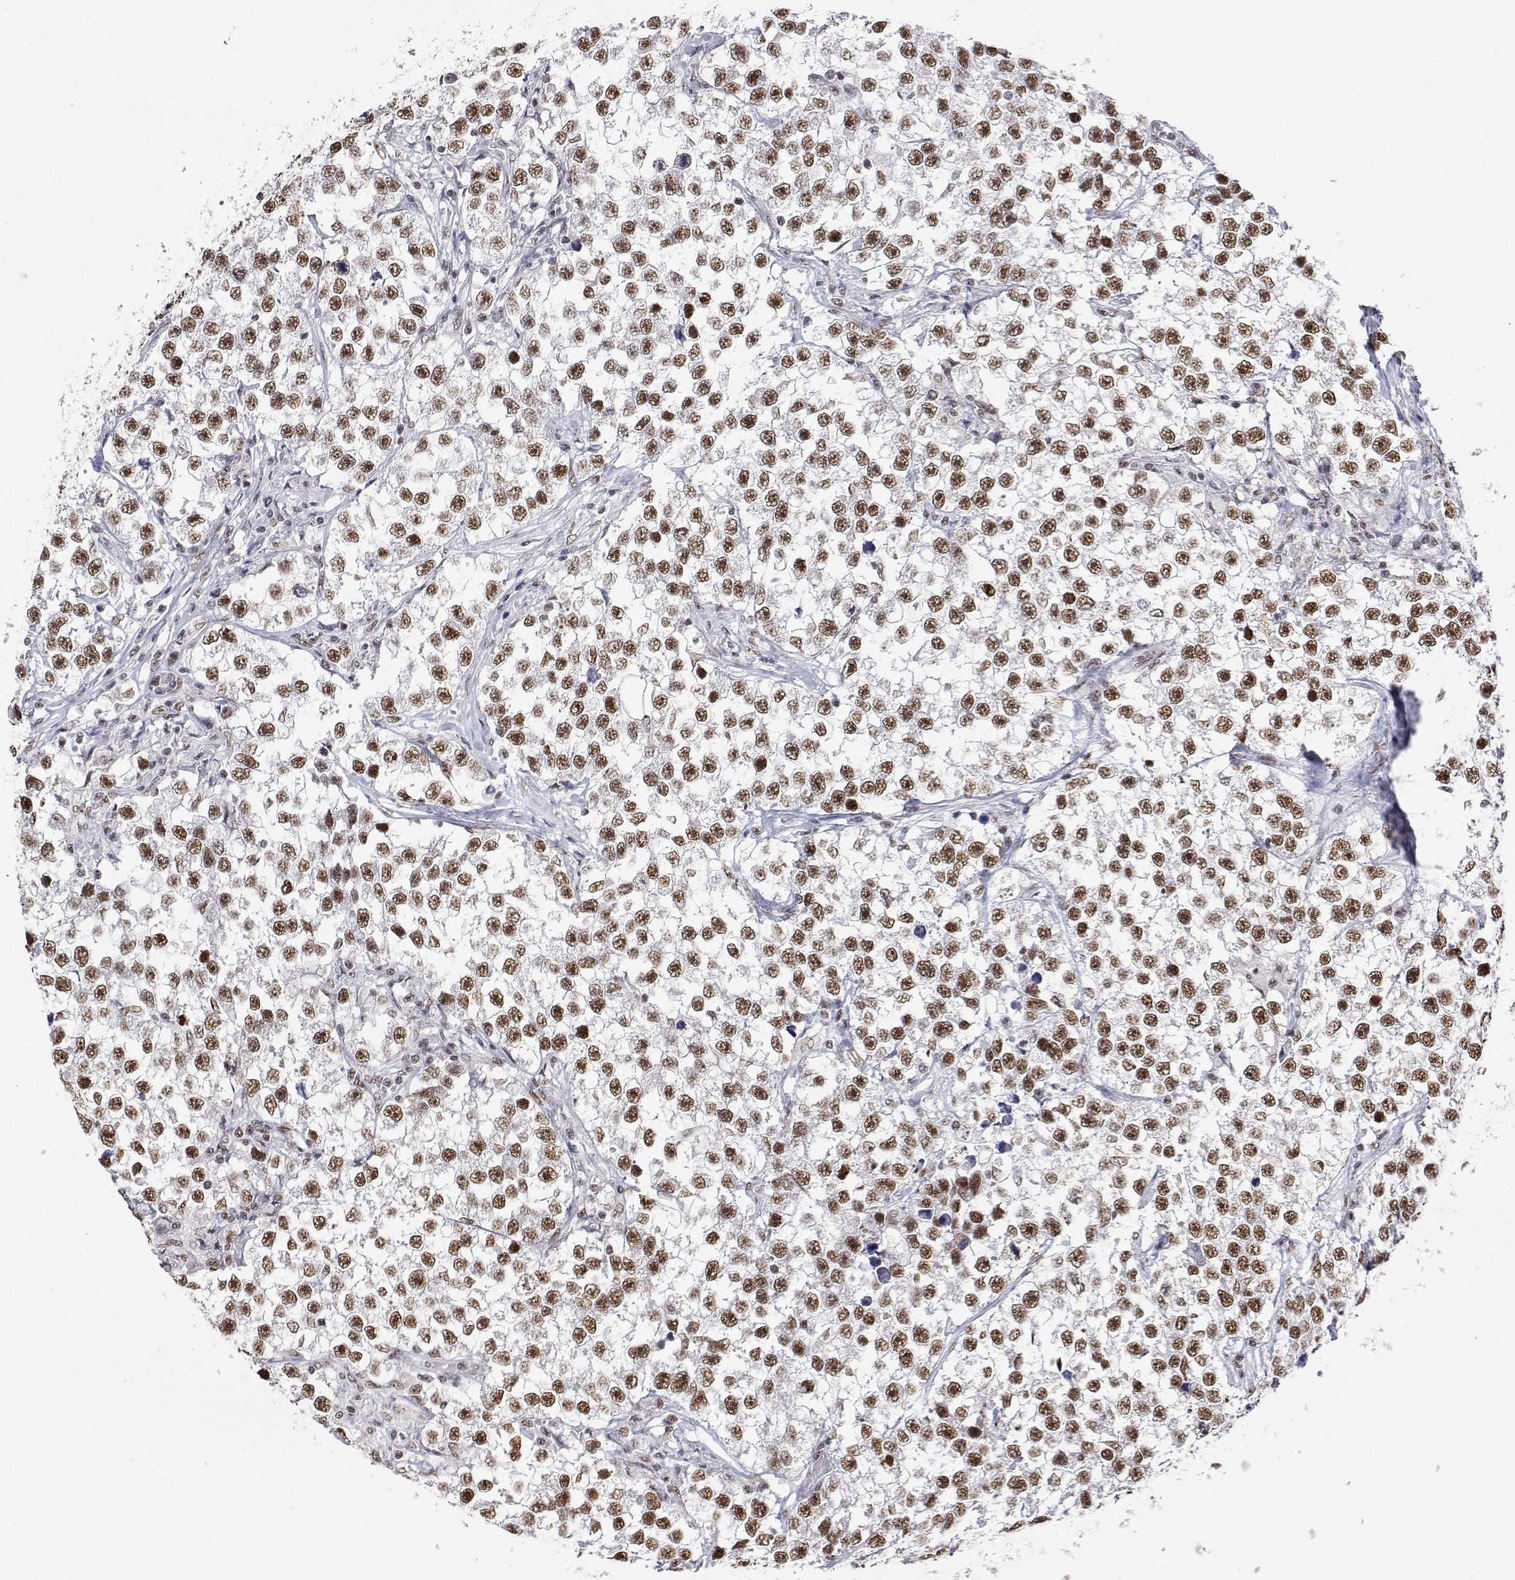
{"staining": {"intensity": "strong", "quantity": ">75%", "location": "nuclear"}, "tissue": "testis cancer", "cell_type": "Tumor cells", "image_type": "cancer", "snomed": [{"axis": "morphology", "description": "Seminoma, NOS"}, {"axis": "topography", "description": "Testis"}], "caption": "Immunohistochemical staining of human seminoma (testis) reveals strong nuclear protein positivity in approximately >75% of tumor cells.", "gene": "ADAR", "patient": {"sex": "male", "age": 46}}